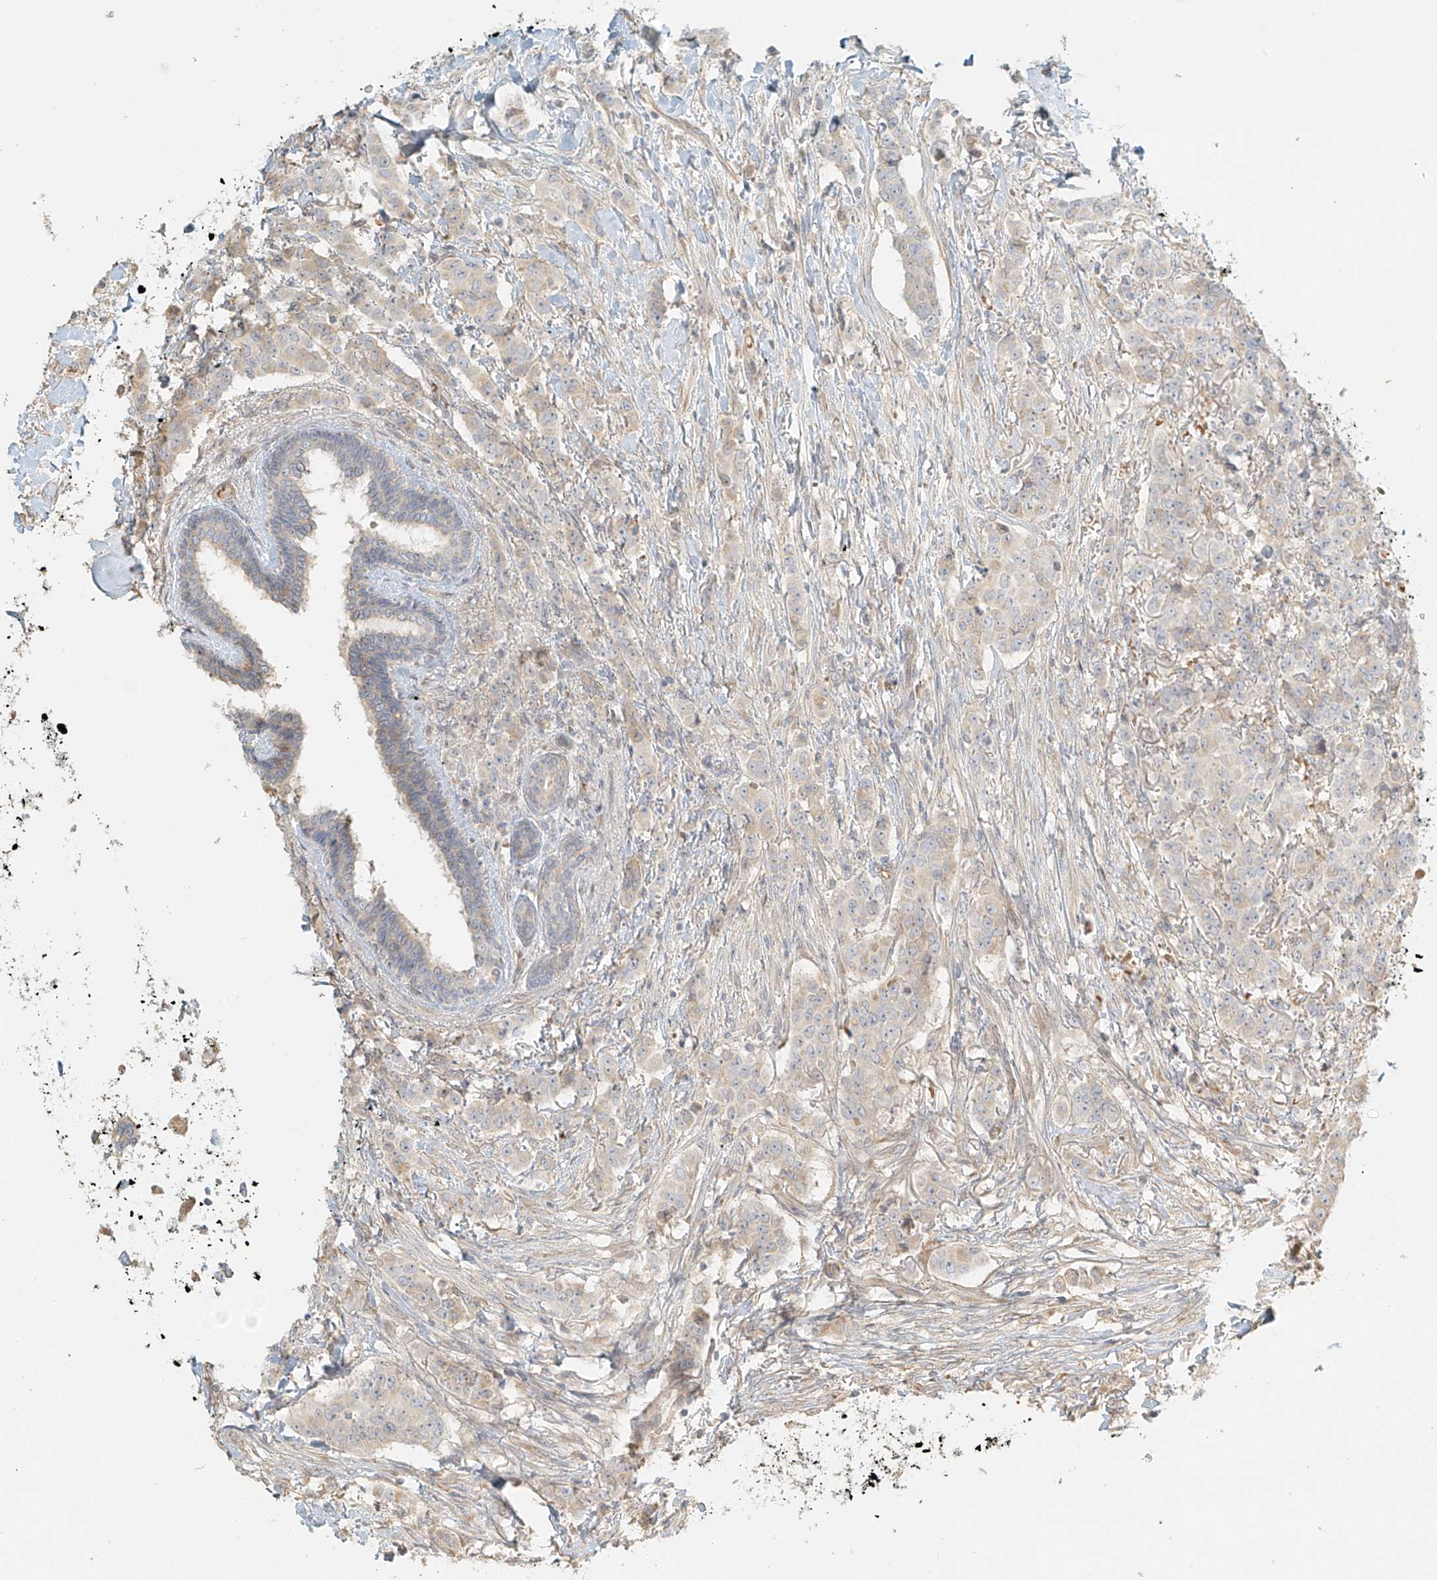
{"staining": {"intensity": "negative", "quantity": "none", "location": "none"}, "tissue": "breast cancer", "cell_type": "Tumor cells", "image_type": "cancer", "snomed": [{"axis": "morphology", "description": "Duct carcinoma"}, {"axis": "topography", "description": "Breast"}], "caption": "There is no significant positivity in tumor cells of intraductal carcinoma (breast). (DAB (3,3'-diaminobenzidine) IHC, high magnification).", "gene": "UPK1B", "patient": {"sex": "female", "age": 40}}